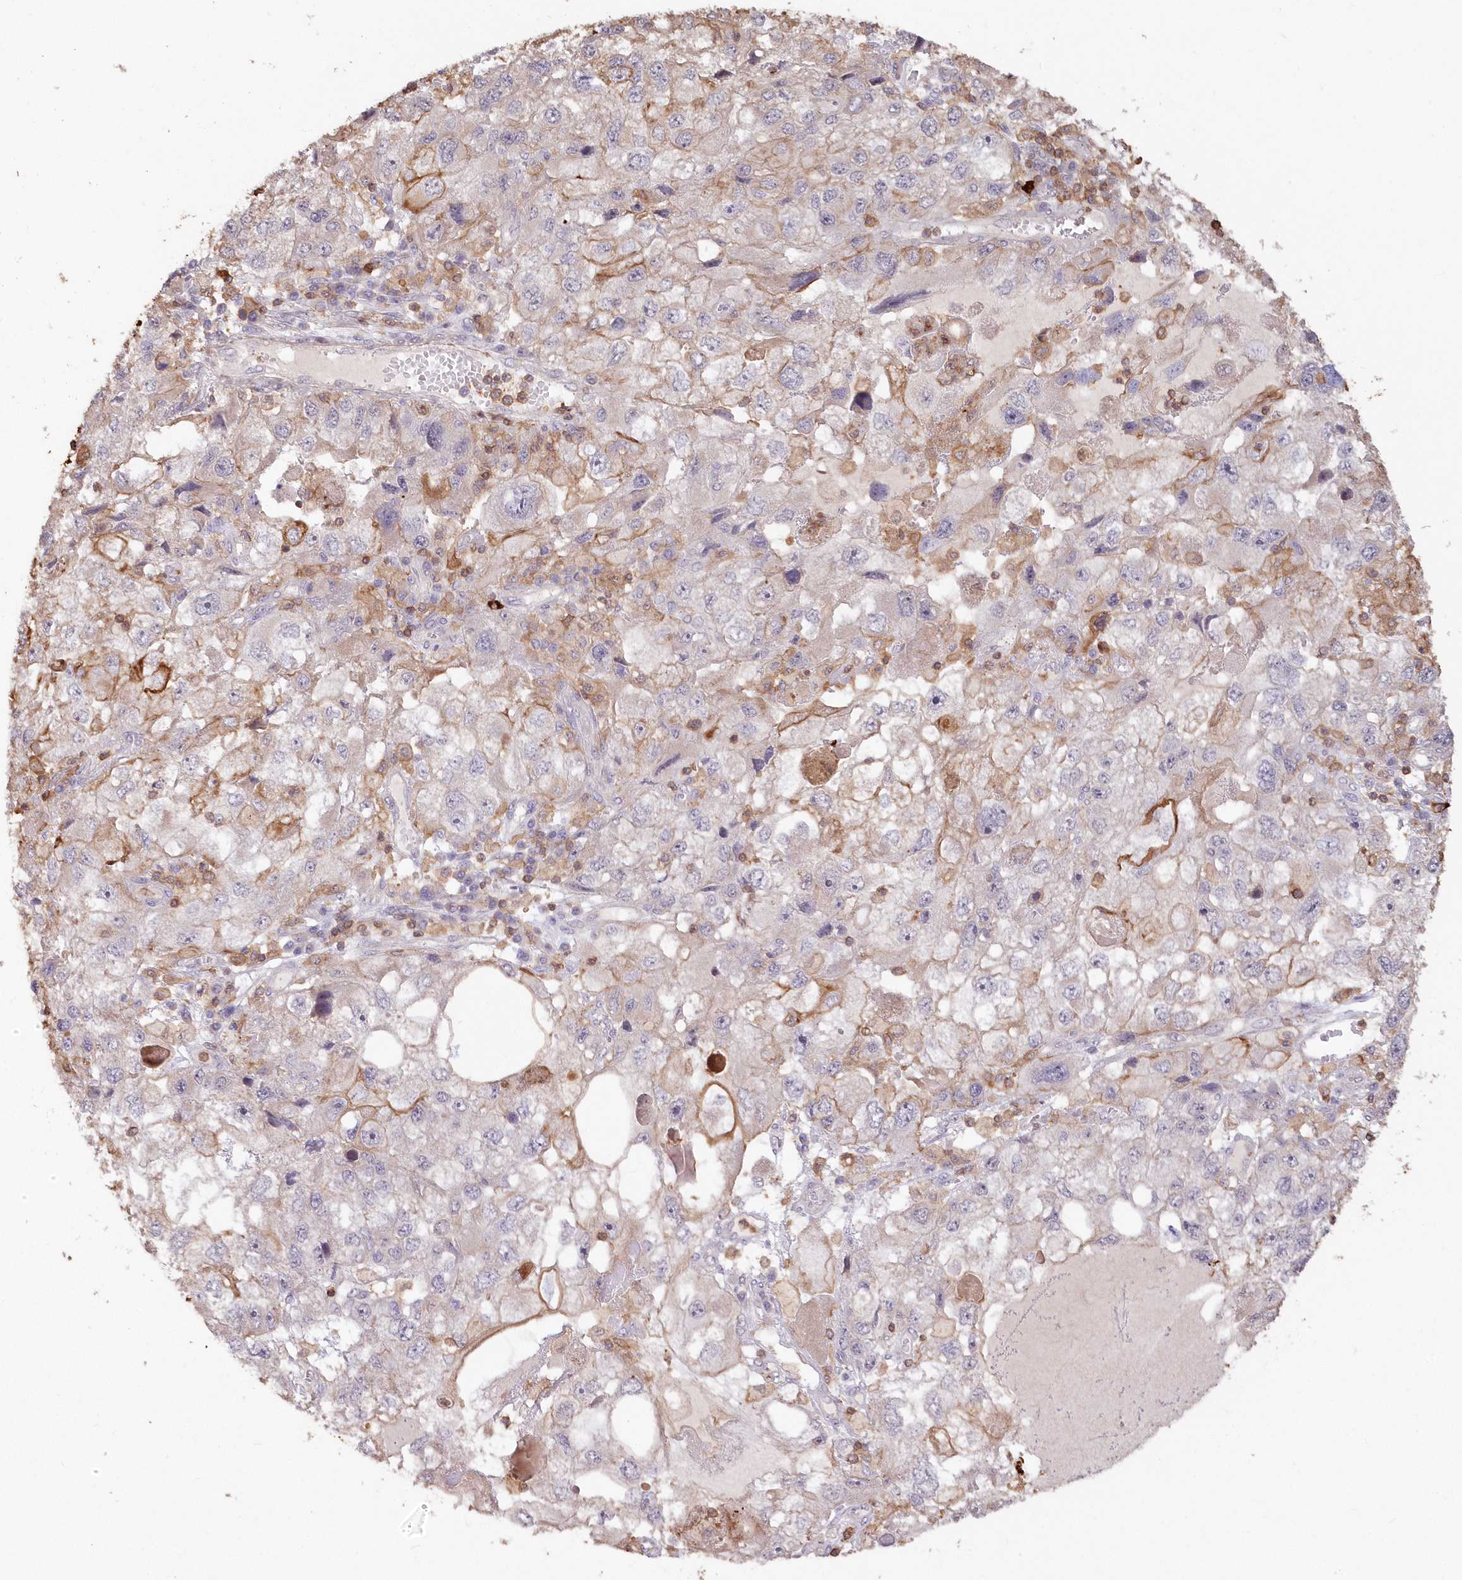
{"staining": {"intensity": "moderate", "quantity": "<25%", "location": "cytoplasmic/membranous"}, "tissue": "endometrial cancer", "cell_type": "Tumor cells", "image_type": "cancer", "snomed": [{"axis": "morphology", "description": "Adenocarcinoma, NOS"}, {"axis": "topography", "description": "Endometrium"}], "caption": "IHC image of endometrial cancer (adenocarcinoma) stained for a protein (brown), which shows low levels of moderate cytoplasmic/membranous positivity in about <25% of tumor cells.", "gene": "SNED1", "patient": {"sex": "female", "age": 49}}